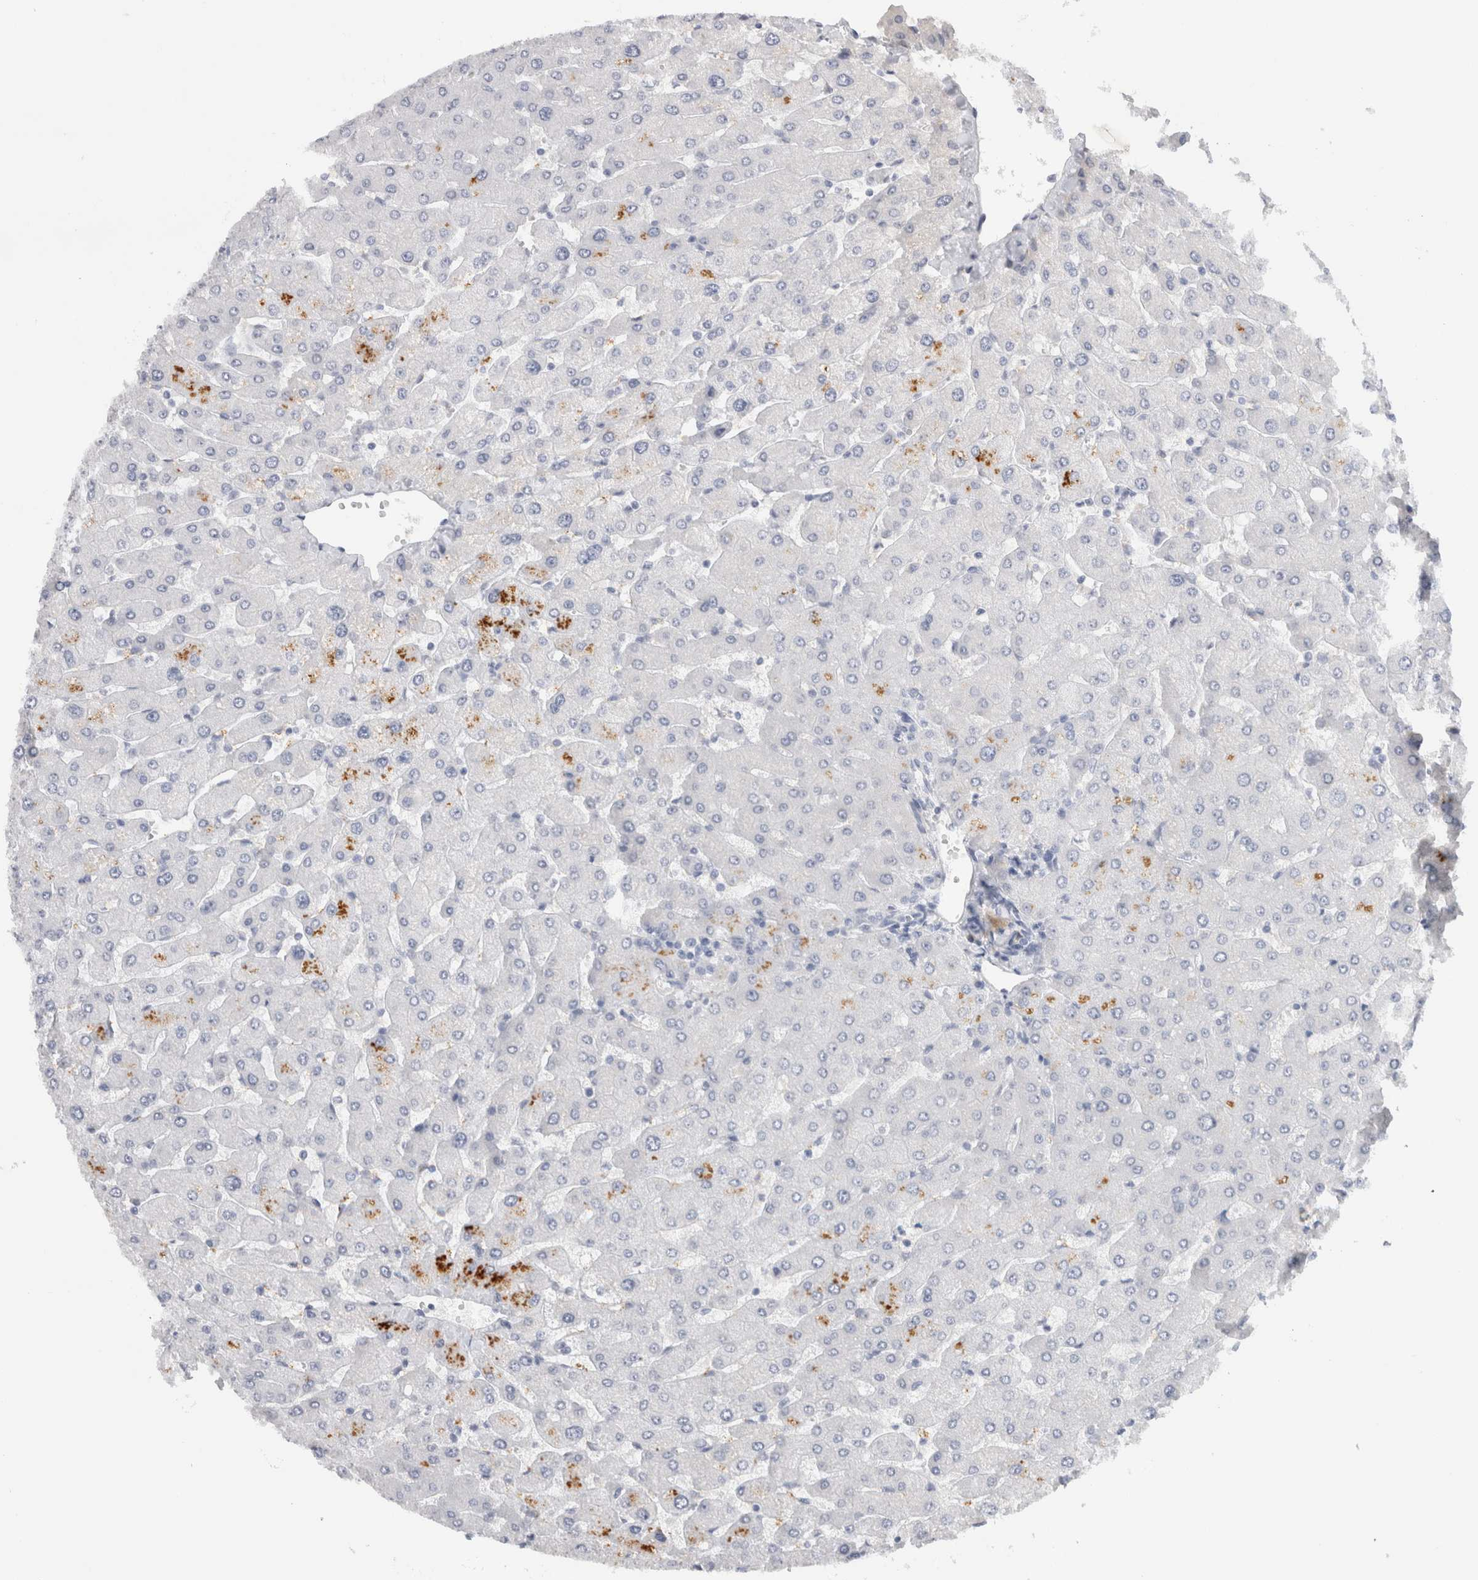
{"staining": {"intensity": "negative", "quantity": "none", "location": "none"}, "tissue": "liver", "cell_type": "Cholangiocytes", "image_type": "normal", "snomed": [{"axis": "morphology", "description": "Normal tissue, NOS"}, {"axis": "topography", "description": "Liver"}], "caption": "DAB (3,3'-diaminobenzidine) immunohistochemical staining of unremarkable liver reveals no significant positivity in cholangiocytes. The staining was performed using DAB (3,3'-diaminobenzidine) to visualize the protein expression in brown, while the nuclei were stained in blue with hematoxylin (Magnification: 20x).", "gene": "TONSL", "patient": {"sex": "male", "age": 55}}